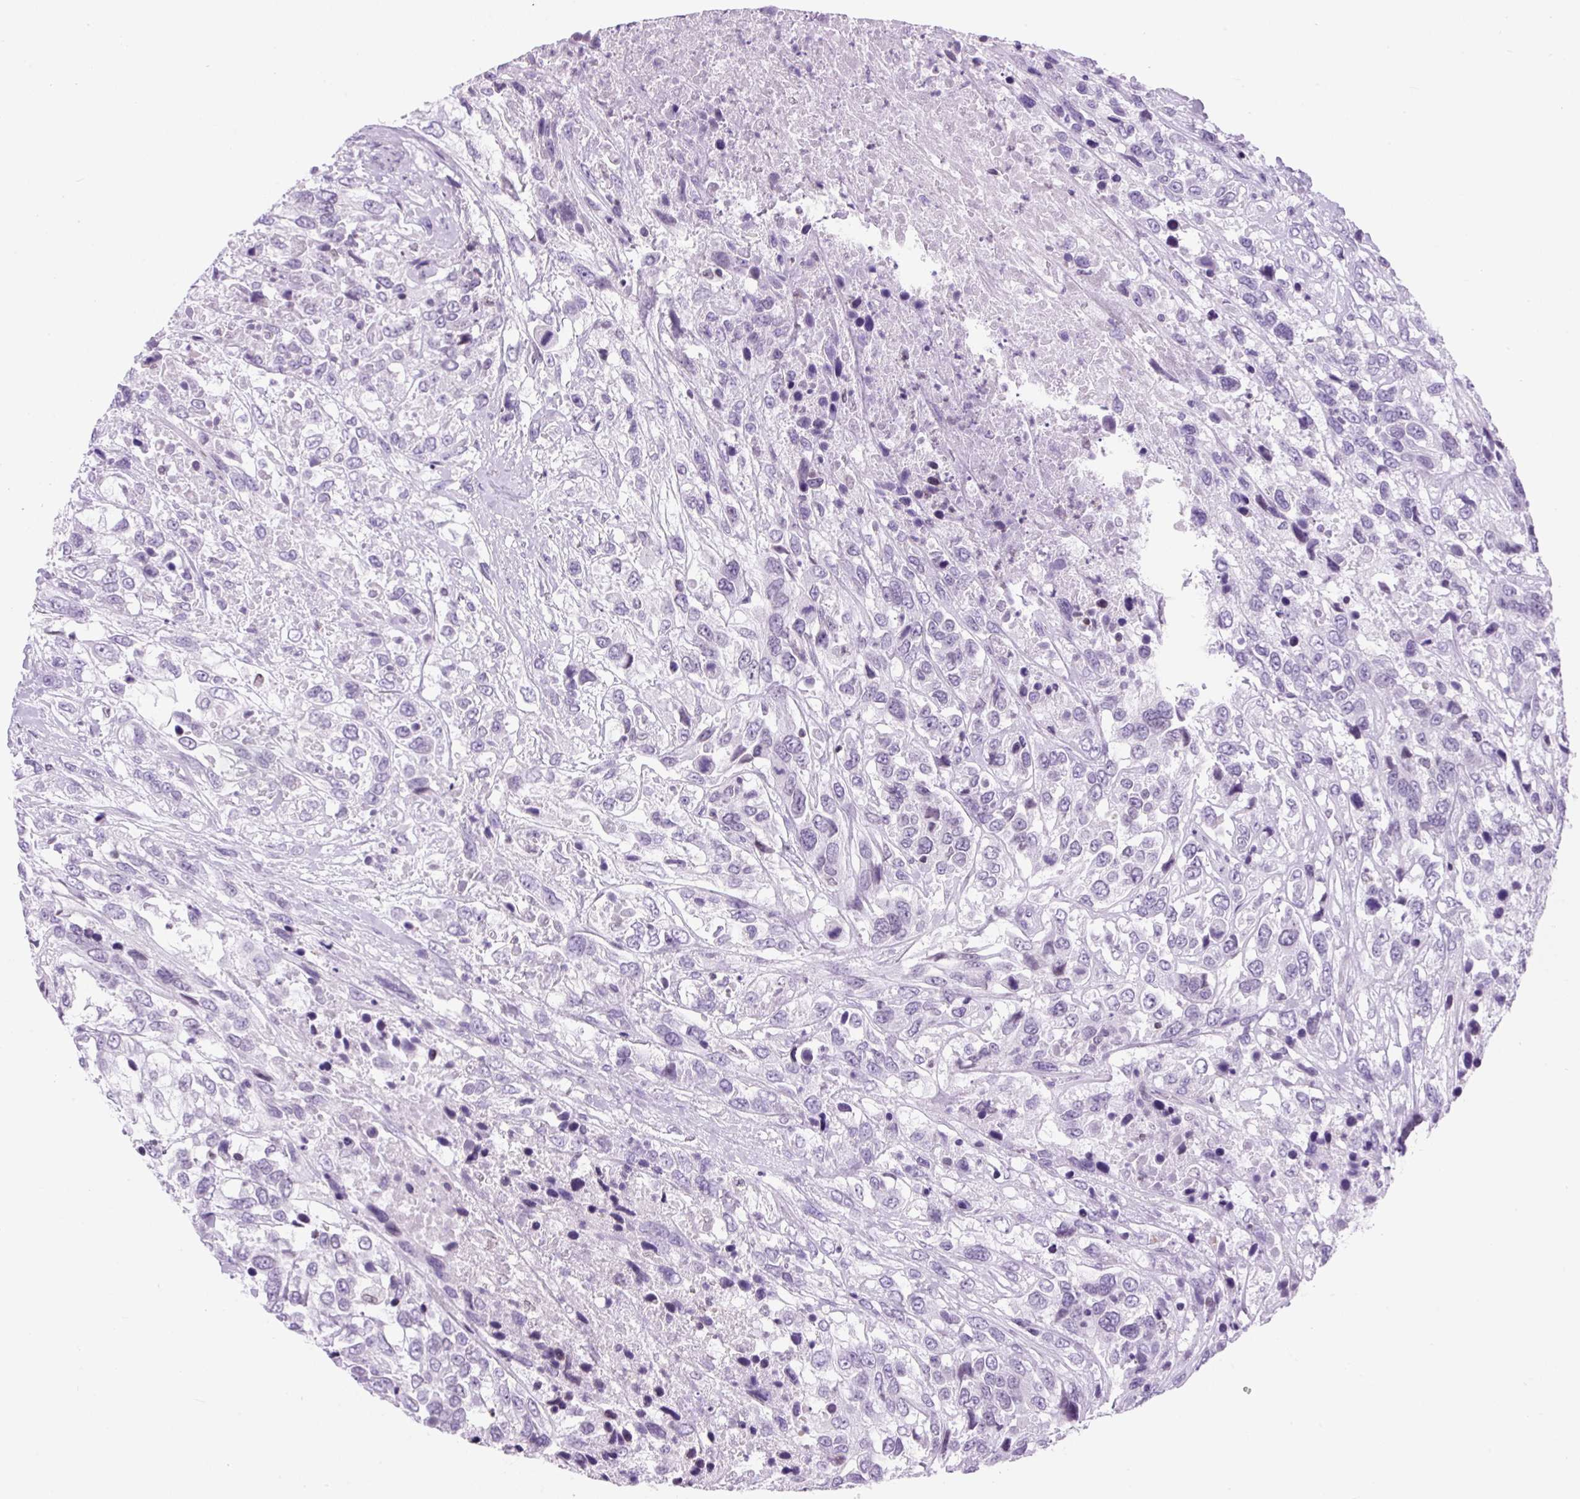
{"staining": {"intensity": "negative", "quantity": "none", "location": "none"}, "tissue": "urothelial cancer", "cell_type": "Tumor cells", "image_type": "cancer", "snomed": [{"axis": "morphology", "description": "Urothelial carcinoma, High grade"}, {"axis": "topography", "description": "Urinary bladder"}], "caption": "DAB (3,3'-diaminobenzidine) immunohistochemical staining of human urothelial cancer displays no significant expression in tumor cells.", "gene": "VPREB1", "patient": {"sex": "female", "age": 70}}